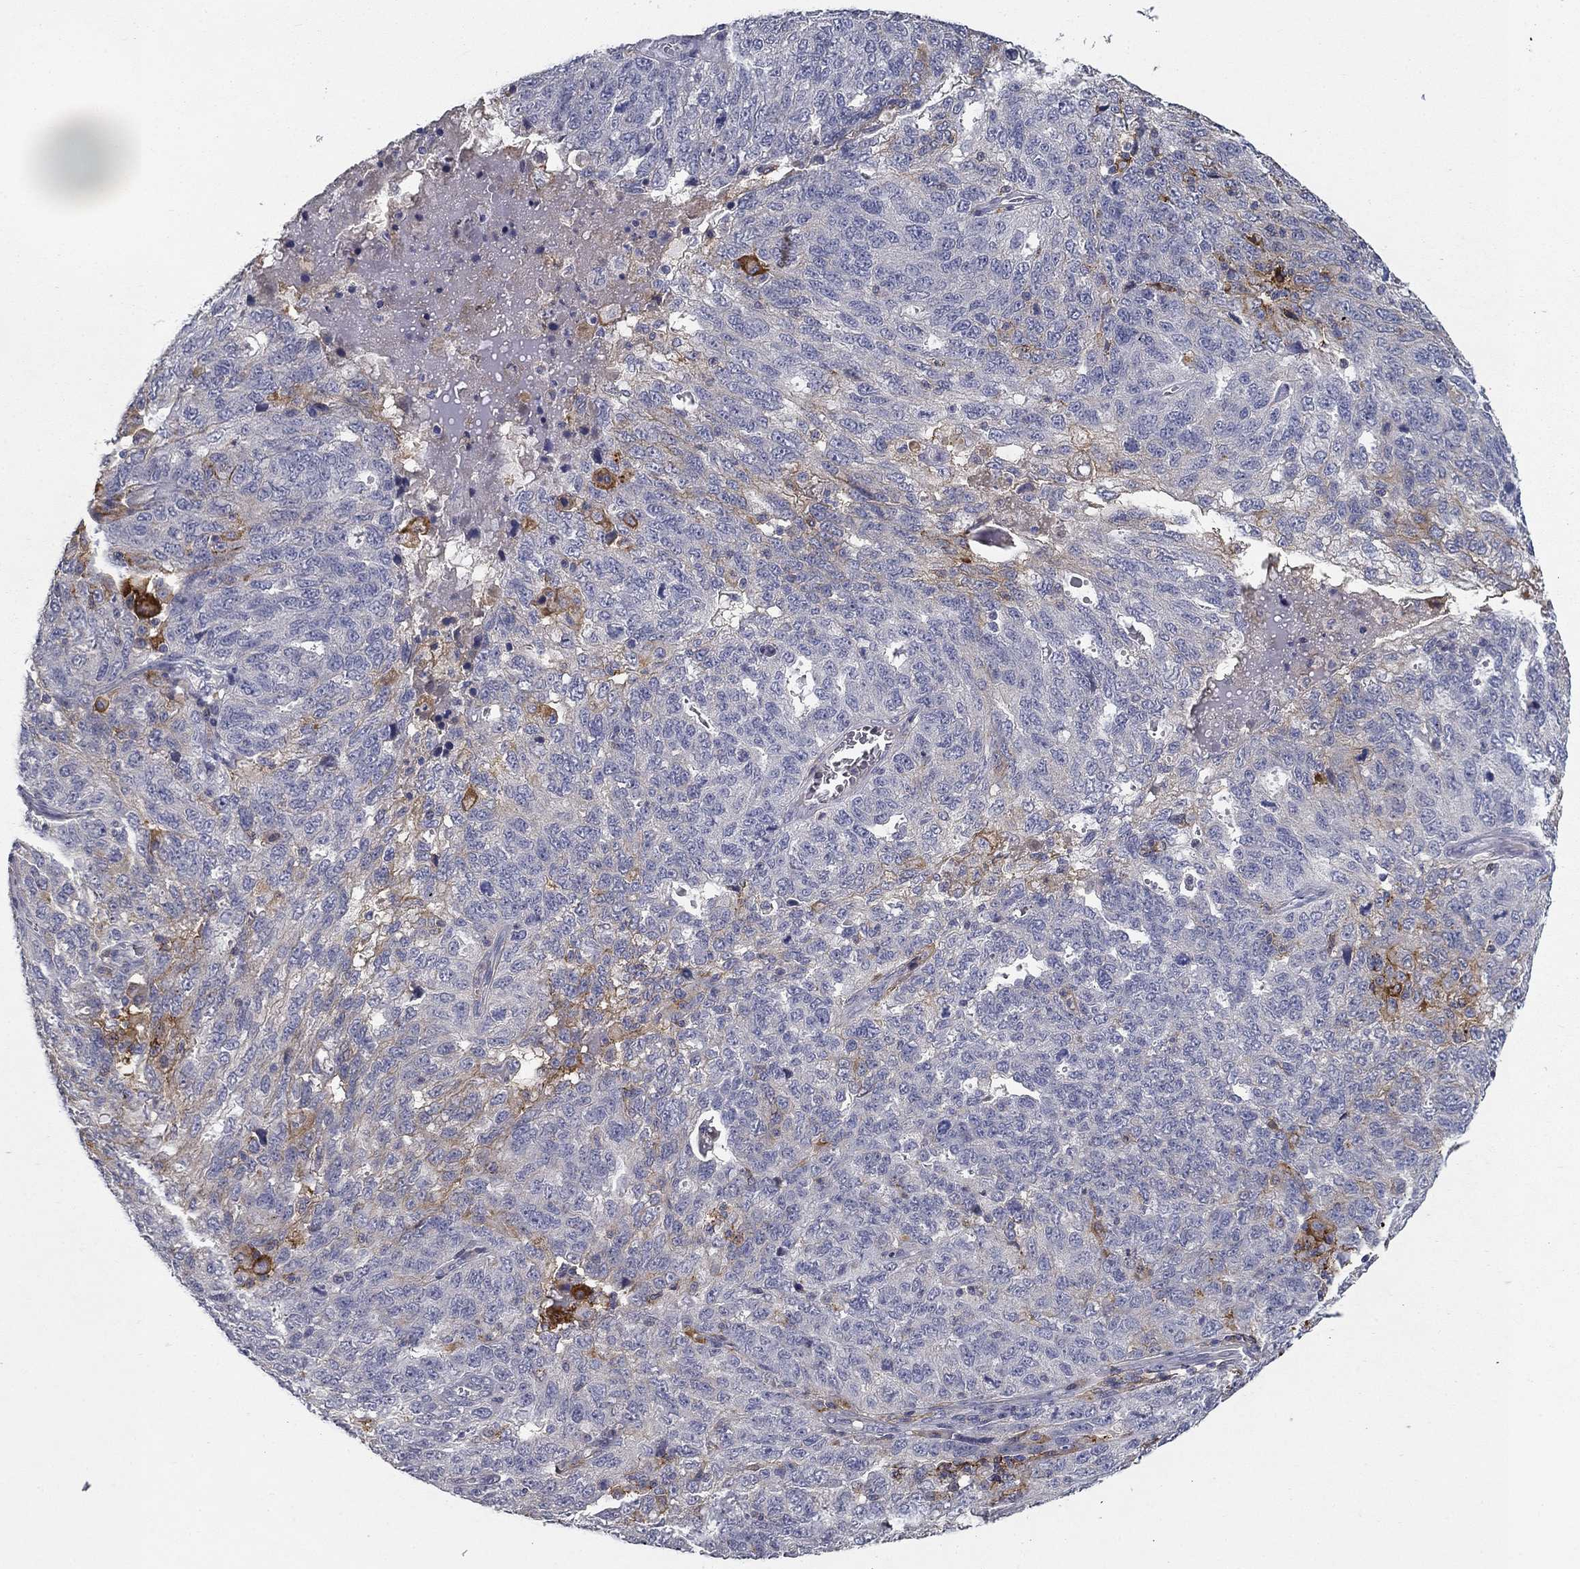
{"staining": {"intensity": "negative", "quantity": "none", "location": "none"}, "tissue": "ovarian cancer", "cell_type": "Tumor cells", "image_type": "cancer", "snomed": [{"axis": "morphology", "description": "Cystadenocarcinoma, serous, NOS"}, {"axis": "topography", "description": "Ovary"}], "caption": "Image shows no significant protein staining in tumor cells of ovarian serous cystadenocarcinoma.", "gene": "CD274", "patient": {"sex": "female", "age": 71}}